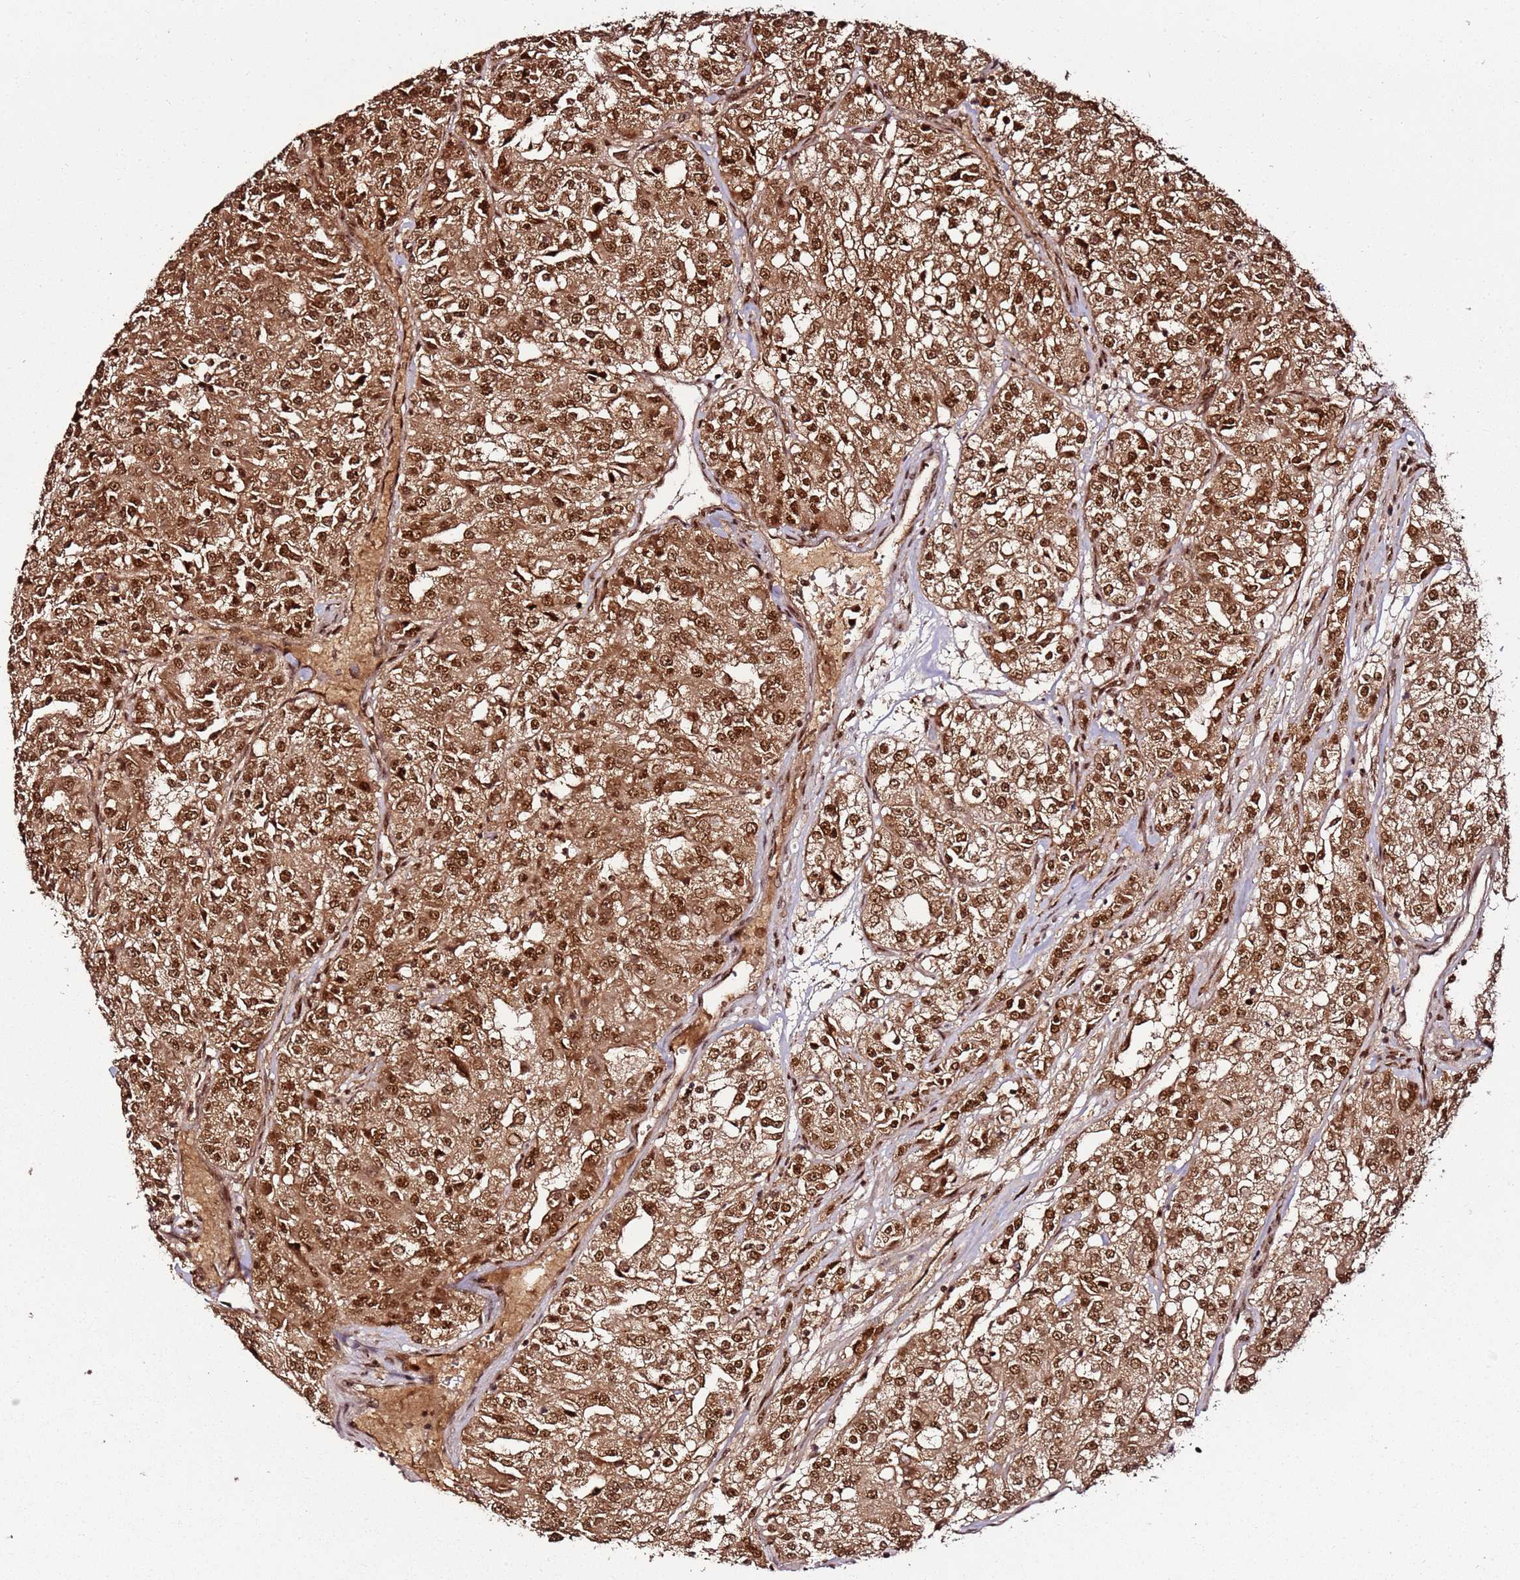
{"staining": {"intensity": "strong", "quantity": ">75%", "location": "cytoplasmic/membranous,nuclear"}, "tissue": "renal cancer", "cell_type": "Tumor cells", "image_type": "cancer", "snomed": [{"axis": "morphology", "description": "Adenocarcinoma, NOS"}, {"axis": "topography", "description": "Kidney"}], "caption": "Immunohistochemistry micrograph of neoplastic tissue: adenocarcinoma (renal) stained using immunohistochemistry (IHC) shows high levels of strong protein expression localized specifically in the cytoplasmic/membranous and nuclear of tumor cells, appearing as a cytoplasmic/membranous and nuclear brown color.", "gene": "XRN2", "patient": {"sex": "female", "age": 63}}